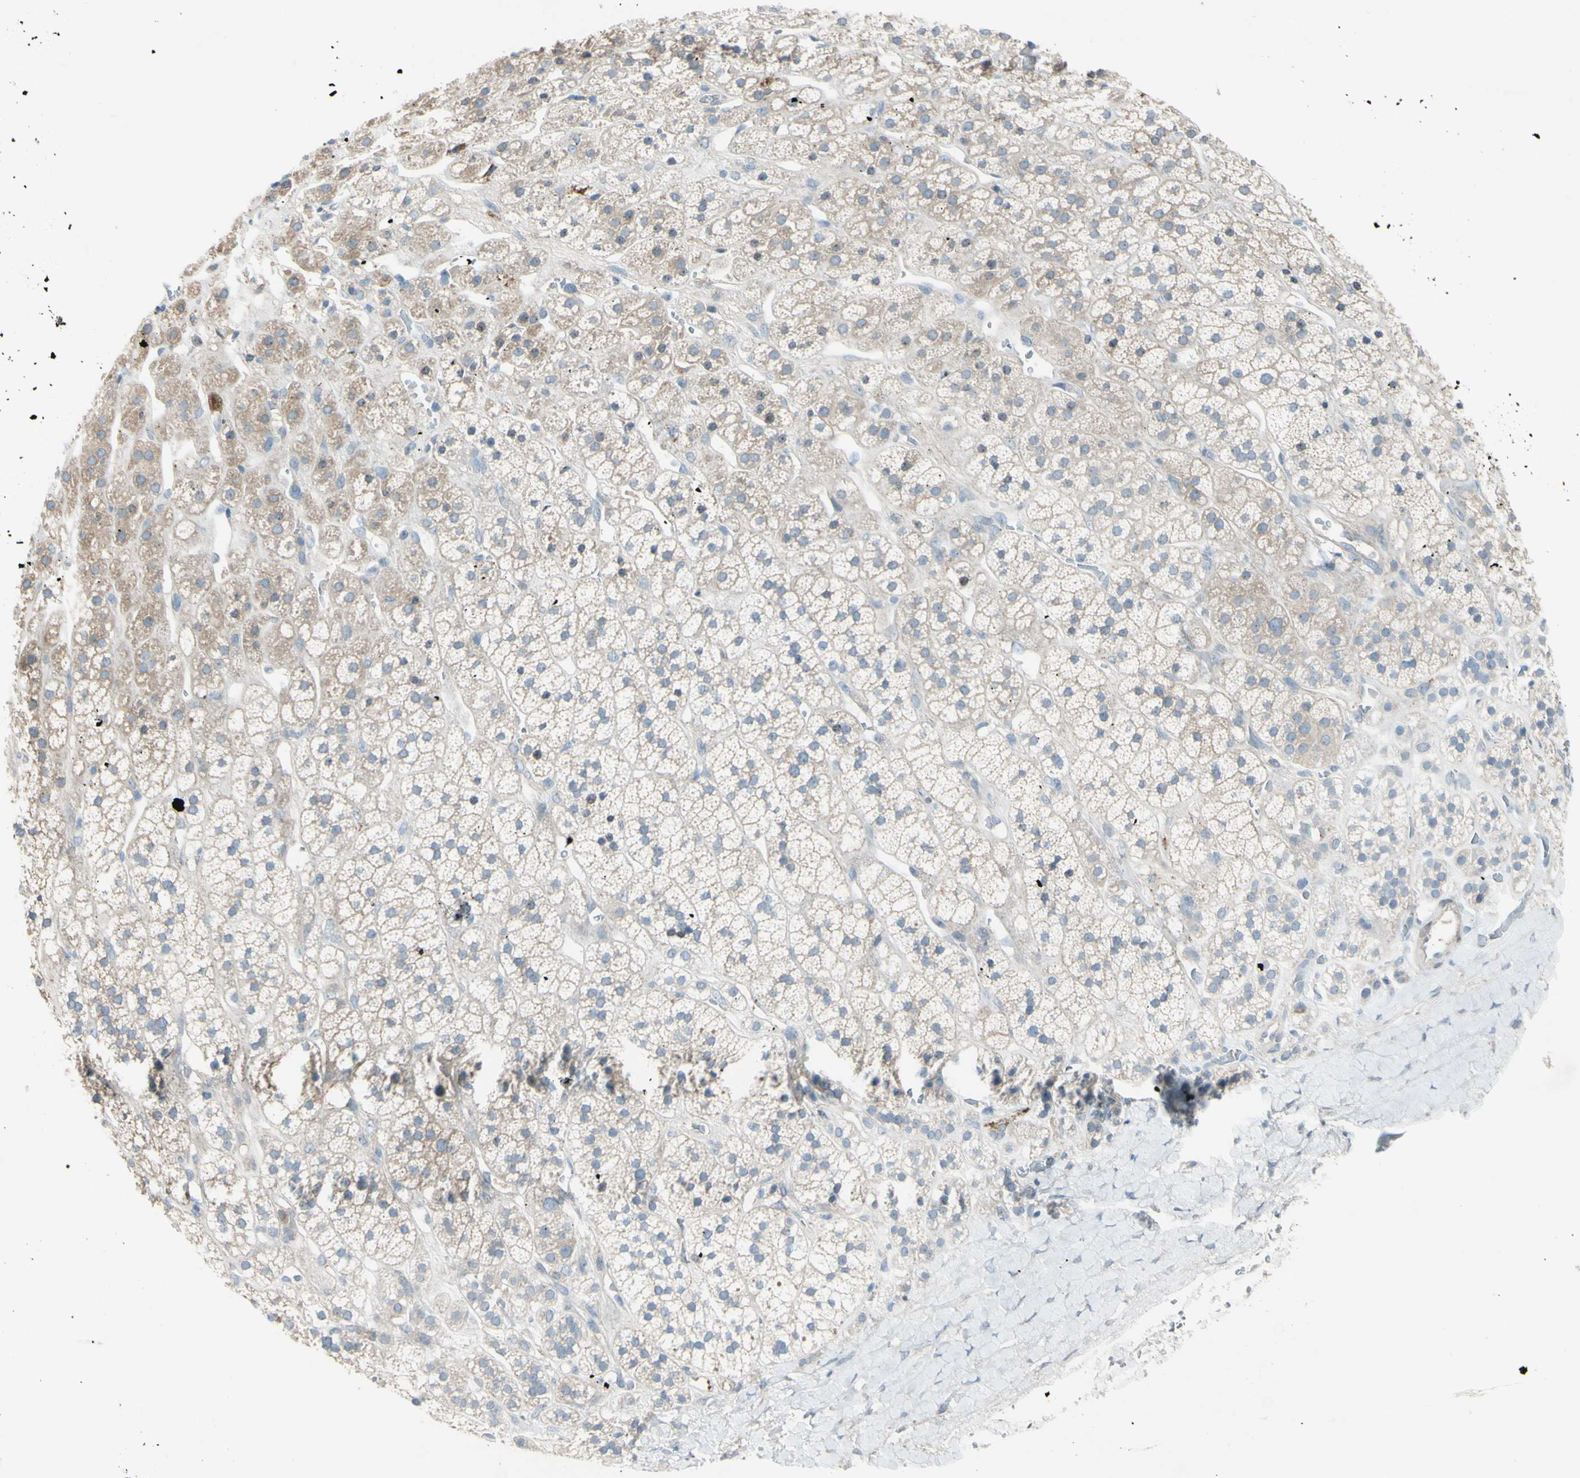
{"staining": {"intensity": "weak", "quantity": "25%-75%", "location": "cytoplasmic/membranous"}, "tissue": "adrenal gland", "cell_type": "Glandular cells", "image_type": "normal", "snomed": [{"axis": "morphology", "description": "Normal tissue, NOS"}, {"axis": "topography", "description": "Adrenal gland"}], "caption": "Immunohistochemistry (IHC) staining of unremarkable adrenal gland, which exhibits low levels of weak cytoplasmic/membranous positivity in about 25%-75% of glandular cells indicating weak cytoplasmic/membranous protein staining. The staining was performed using DAB (3,3'-diaminobenzidine) (brown) for protein detection and nuclei were counterstained in hematoxylin (blue).", "gene": "ATRN", "patient": {"sex": "male", "age": 56}}